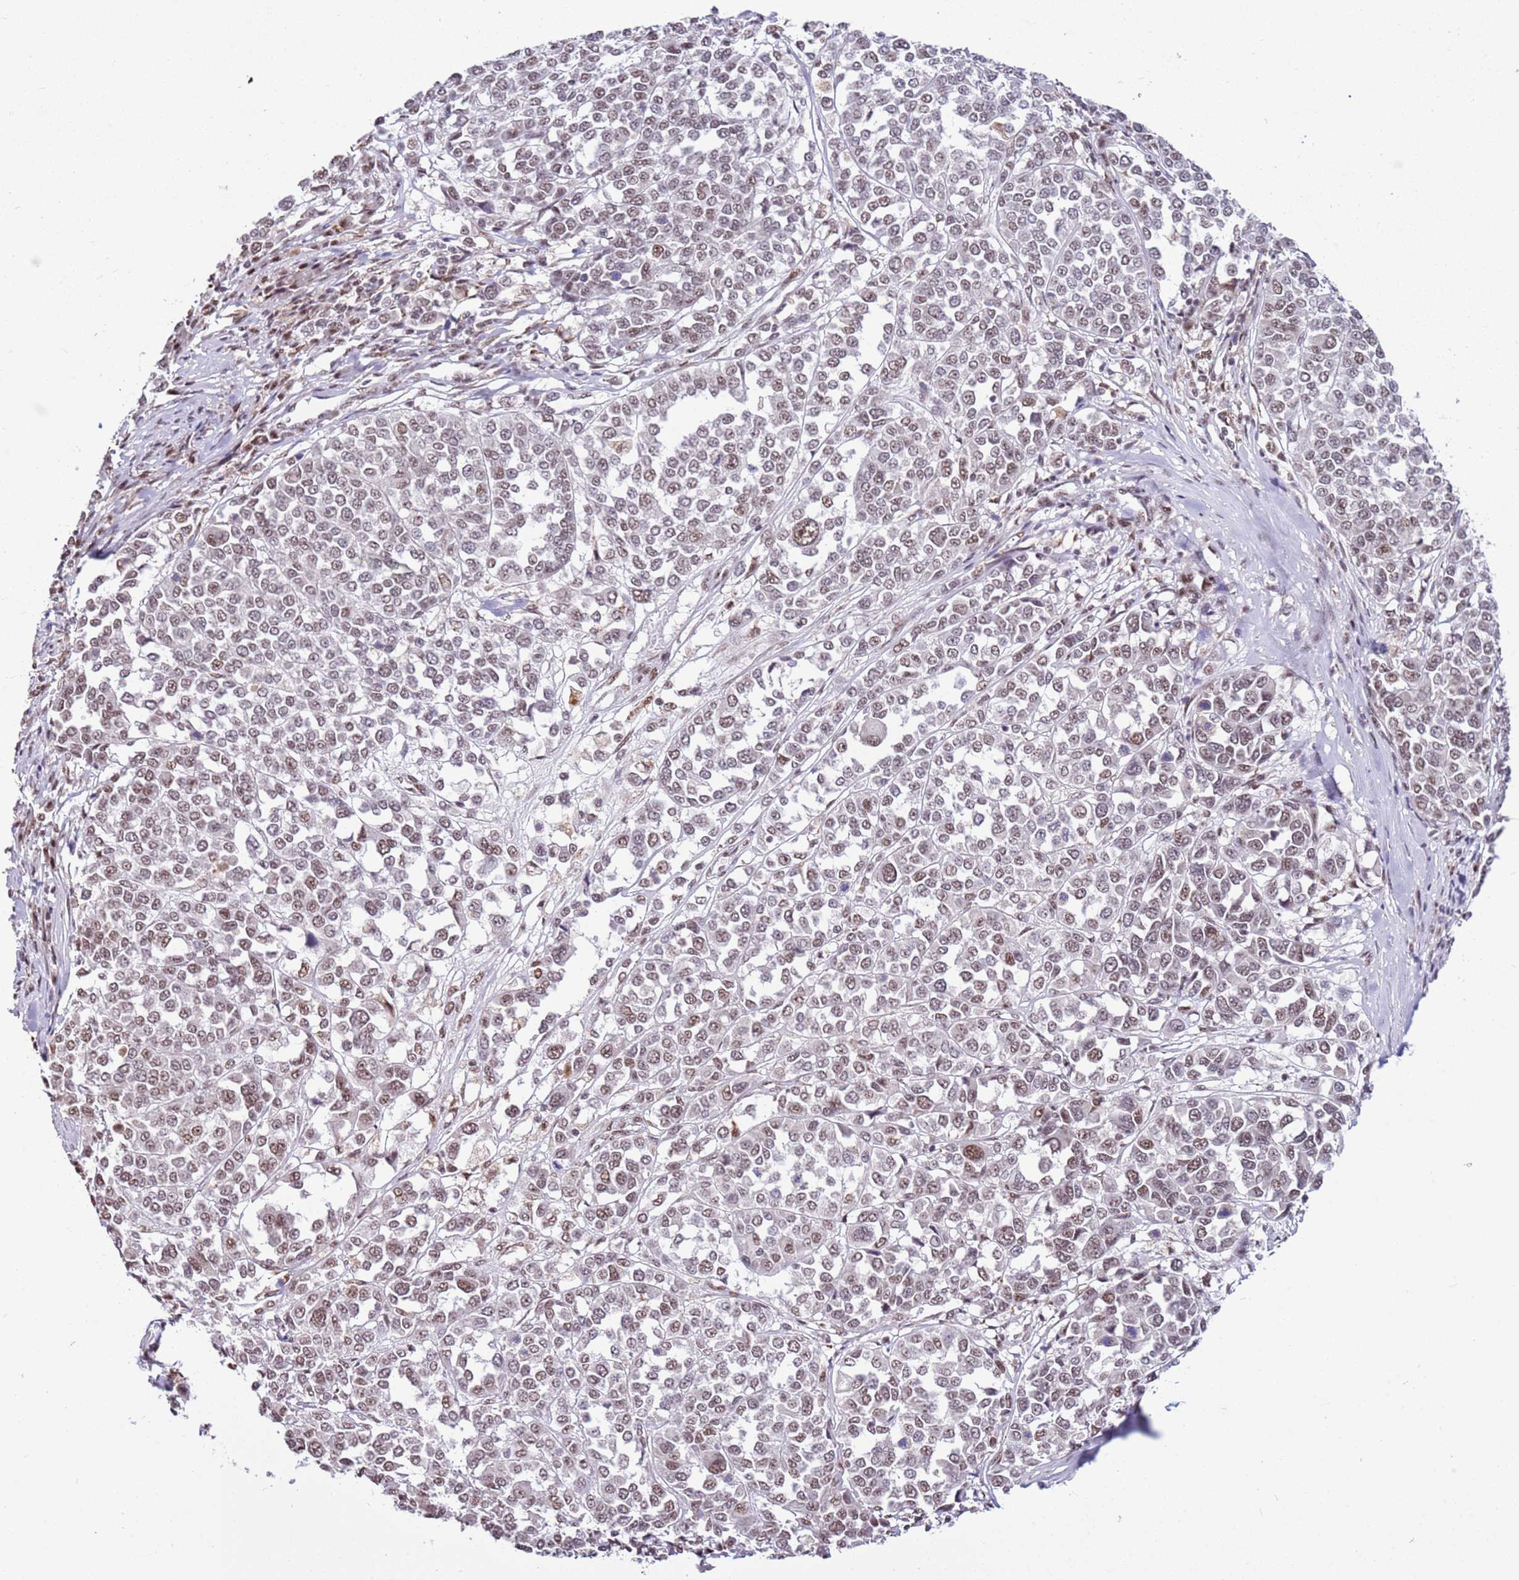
{"staining": {"intensity": "moderate", "quantity": "25%-75%", "location": "nuclear"}, "tissue": "melanoma", "cell_type": "Tumor cells", "image_type": "cancer", "snomed": [{"axis": "morphology", "description": "Malignant melanoma, Metastatic site"}, {"axis": "topography", "description": "Lymph node"}], "caption": "DAB immunohistochemical staining of human malignant melanoma (metastatic site) reveals moderate nuclear protein staining in about 25%-75% of tumor cells.", "gene": "AKAP8L", "patient": {"sex": "male", "age": 44}}